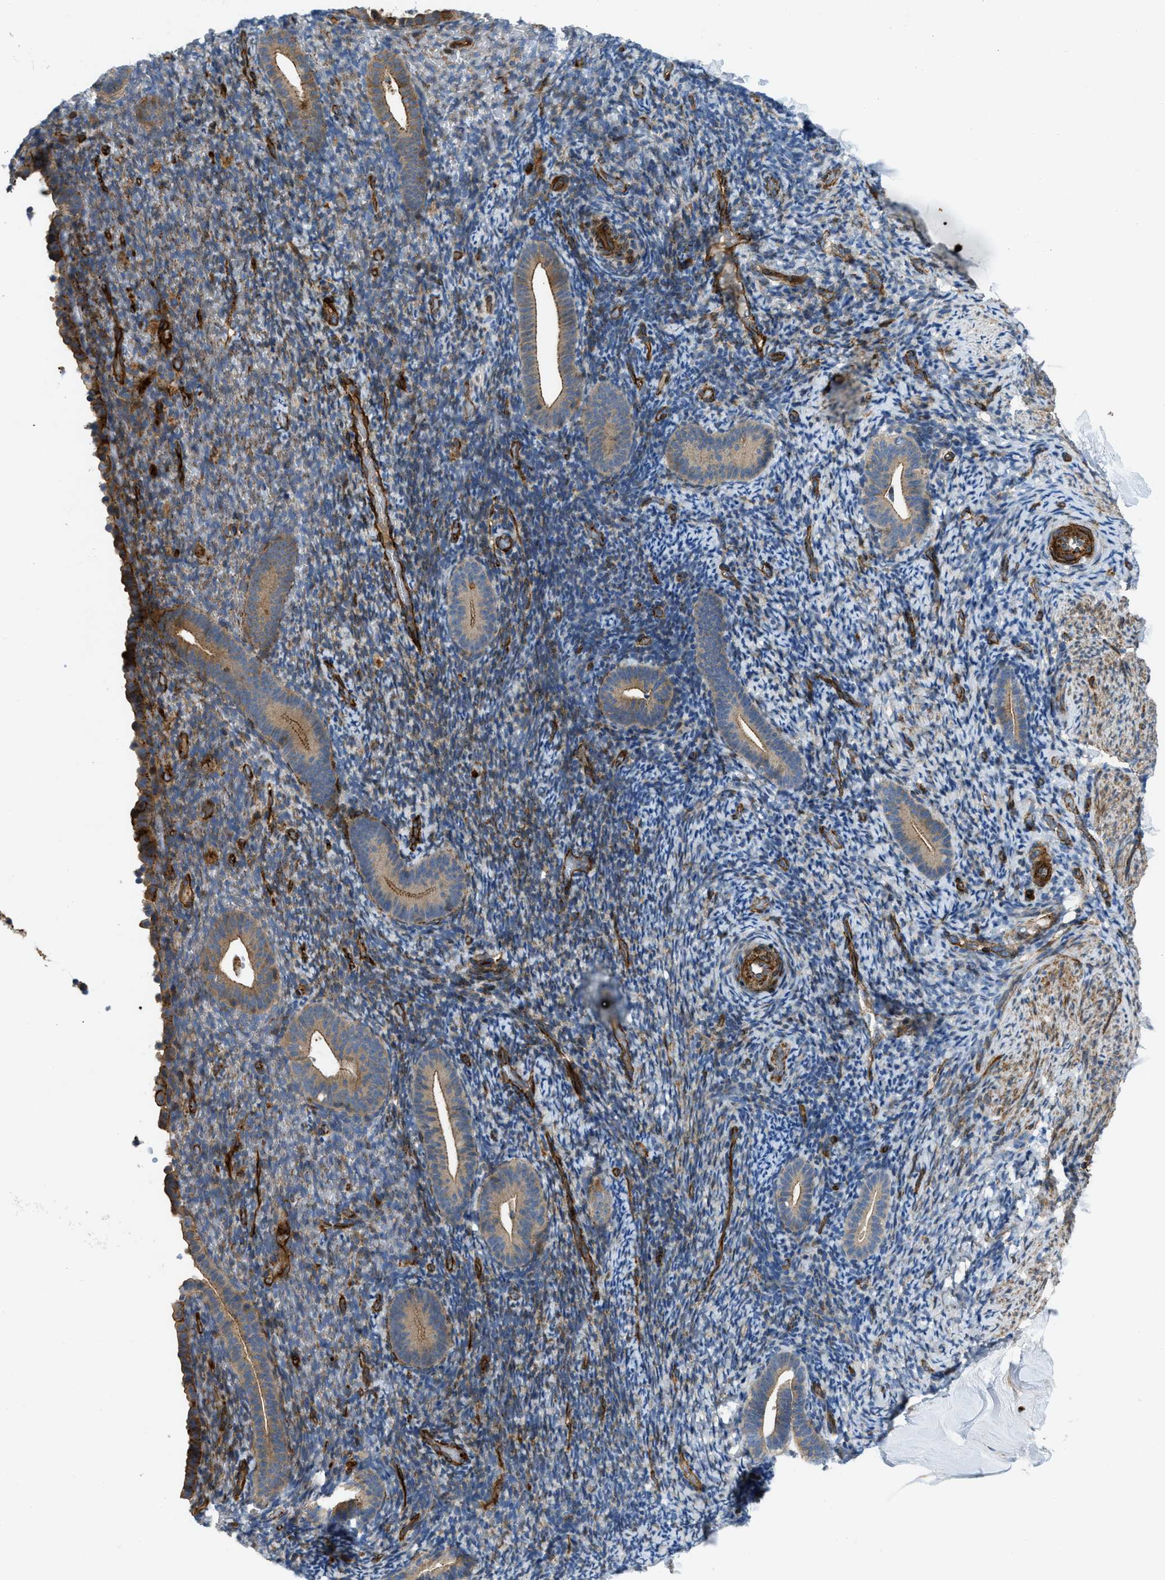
{"staining": {"intensity": "negative", "quantity": "none", "location": "none"}, "tissue": "endometrium", "cell_type": "Cells in endometrial stroma", "image_type": "normal", "snomed": [{"axis": "morphology", "description": "Normal tissue, NOS"}, {"axis": "topography", "description": "Endometrium"}], "caption": "Endometrium was stained to show a protein in brown. There is no significant staining in cells in endometrial stroma. (Immunohistochemistry (ihc), brightfield microscopy, high magnification).", "gene": "NYNRIN", "patient": {"sex": "female", "age": 51}}